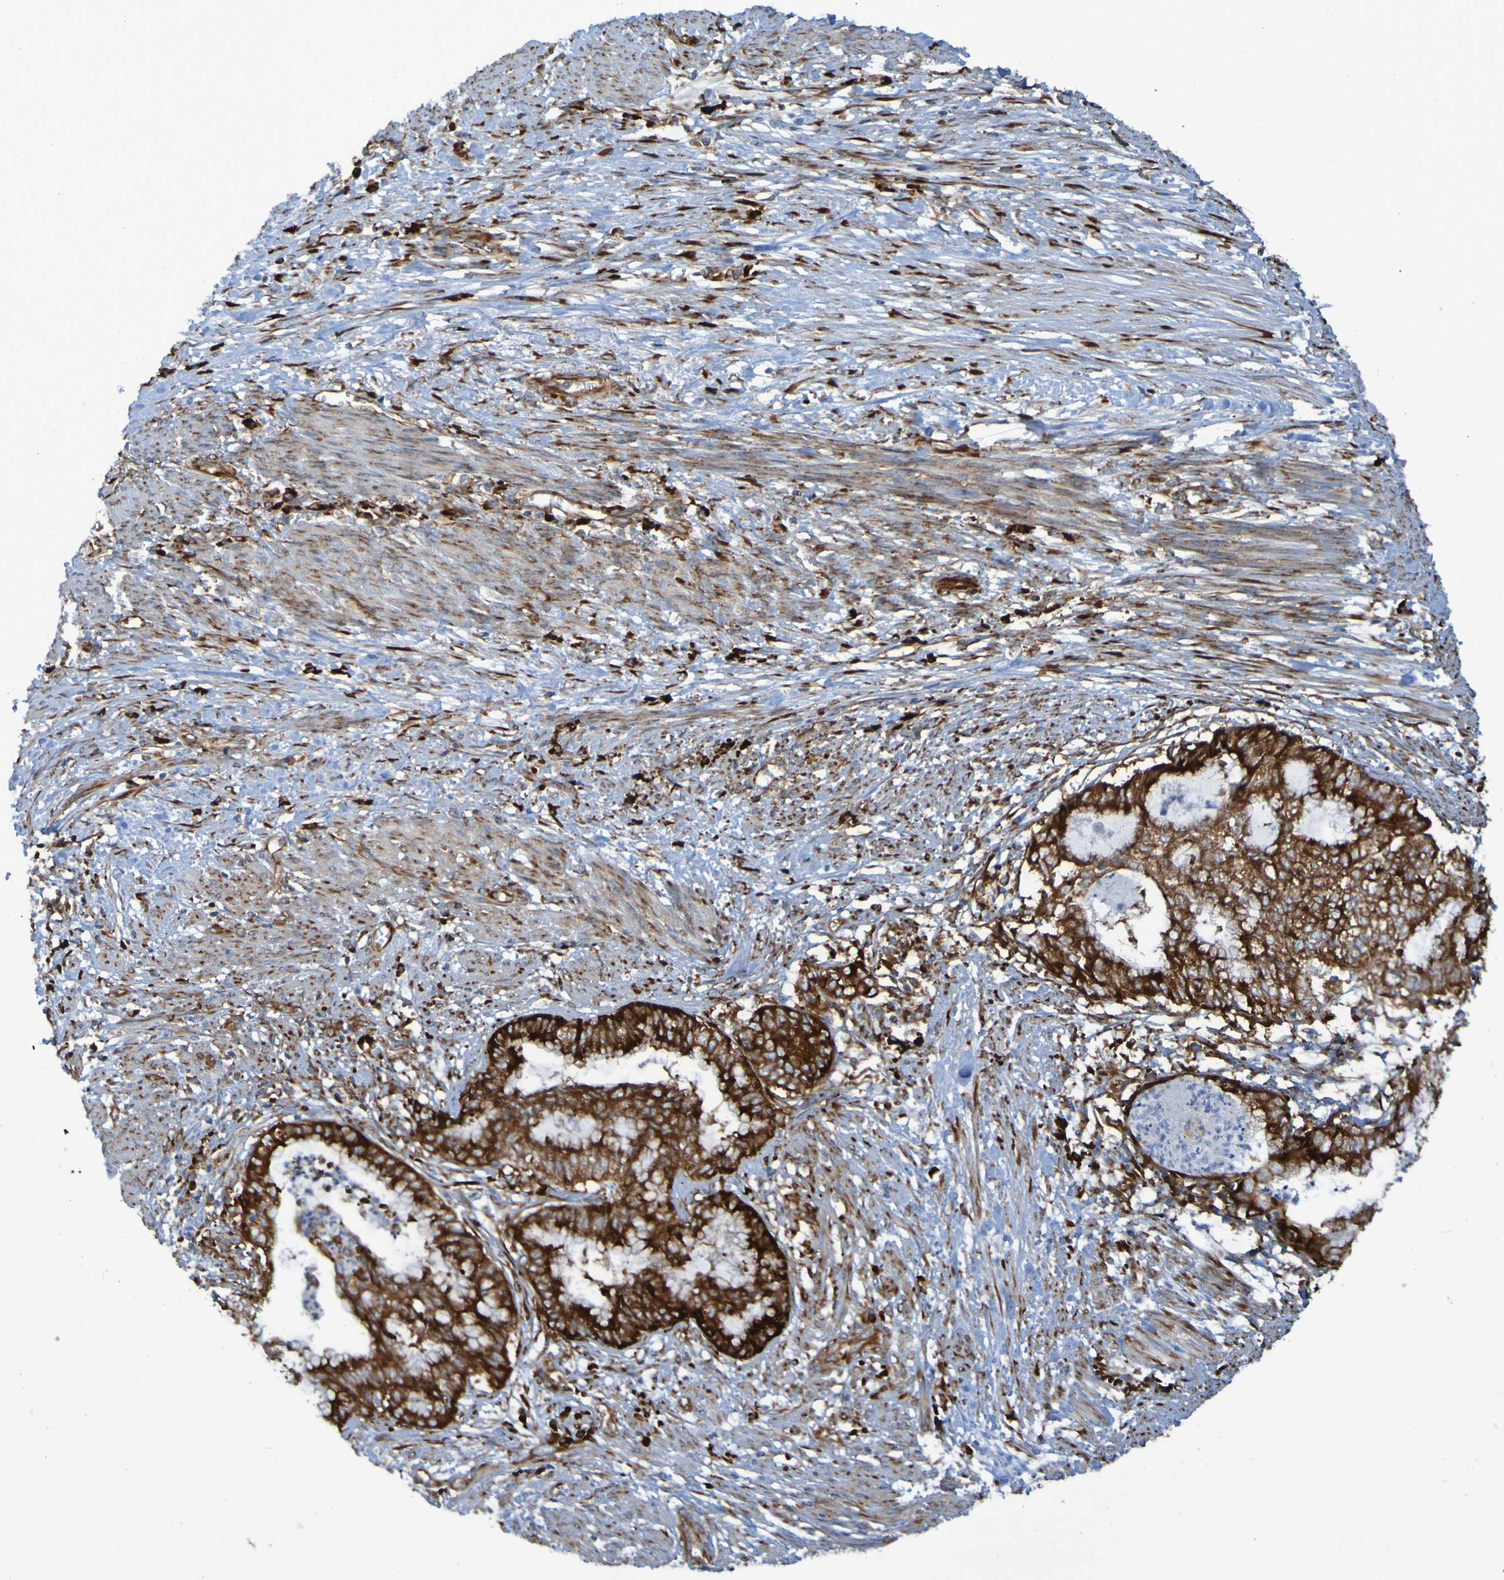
{"staining": {"intensity": "strong", "quantity": ">75%", "location": "cytoplasmic/membranous"}, "tissue": "endometrial cancer", "cell_type": "Tumor cells", "image_type": "cancer", "snomed": [{"axis": "morphology", "description": "Necrosis, NOS"}, {"axis": "morphology", "description": "Adenocarcinoma, NOS"}, {"axis": "topography", "description": "Endometrium"}], "caption": "Strong cytoplasmic/membranous positivity is identified in approximately >75% of tumor cells in endometrial cancer.", "gene": "RPL10", "patient": {"sex": "female", "age": 79}}